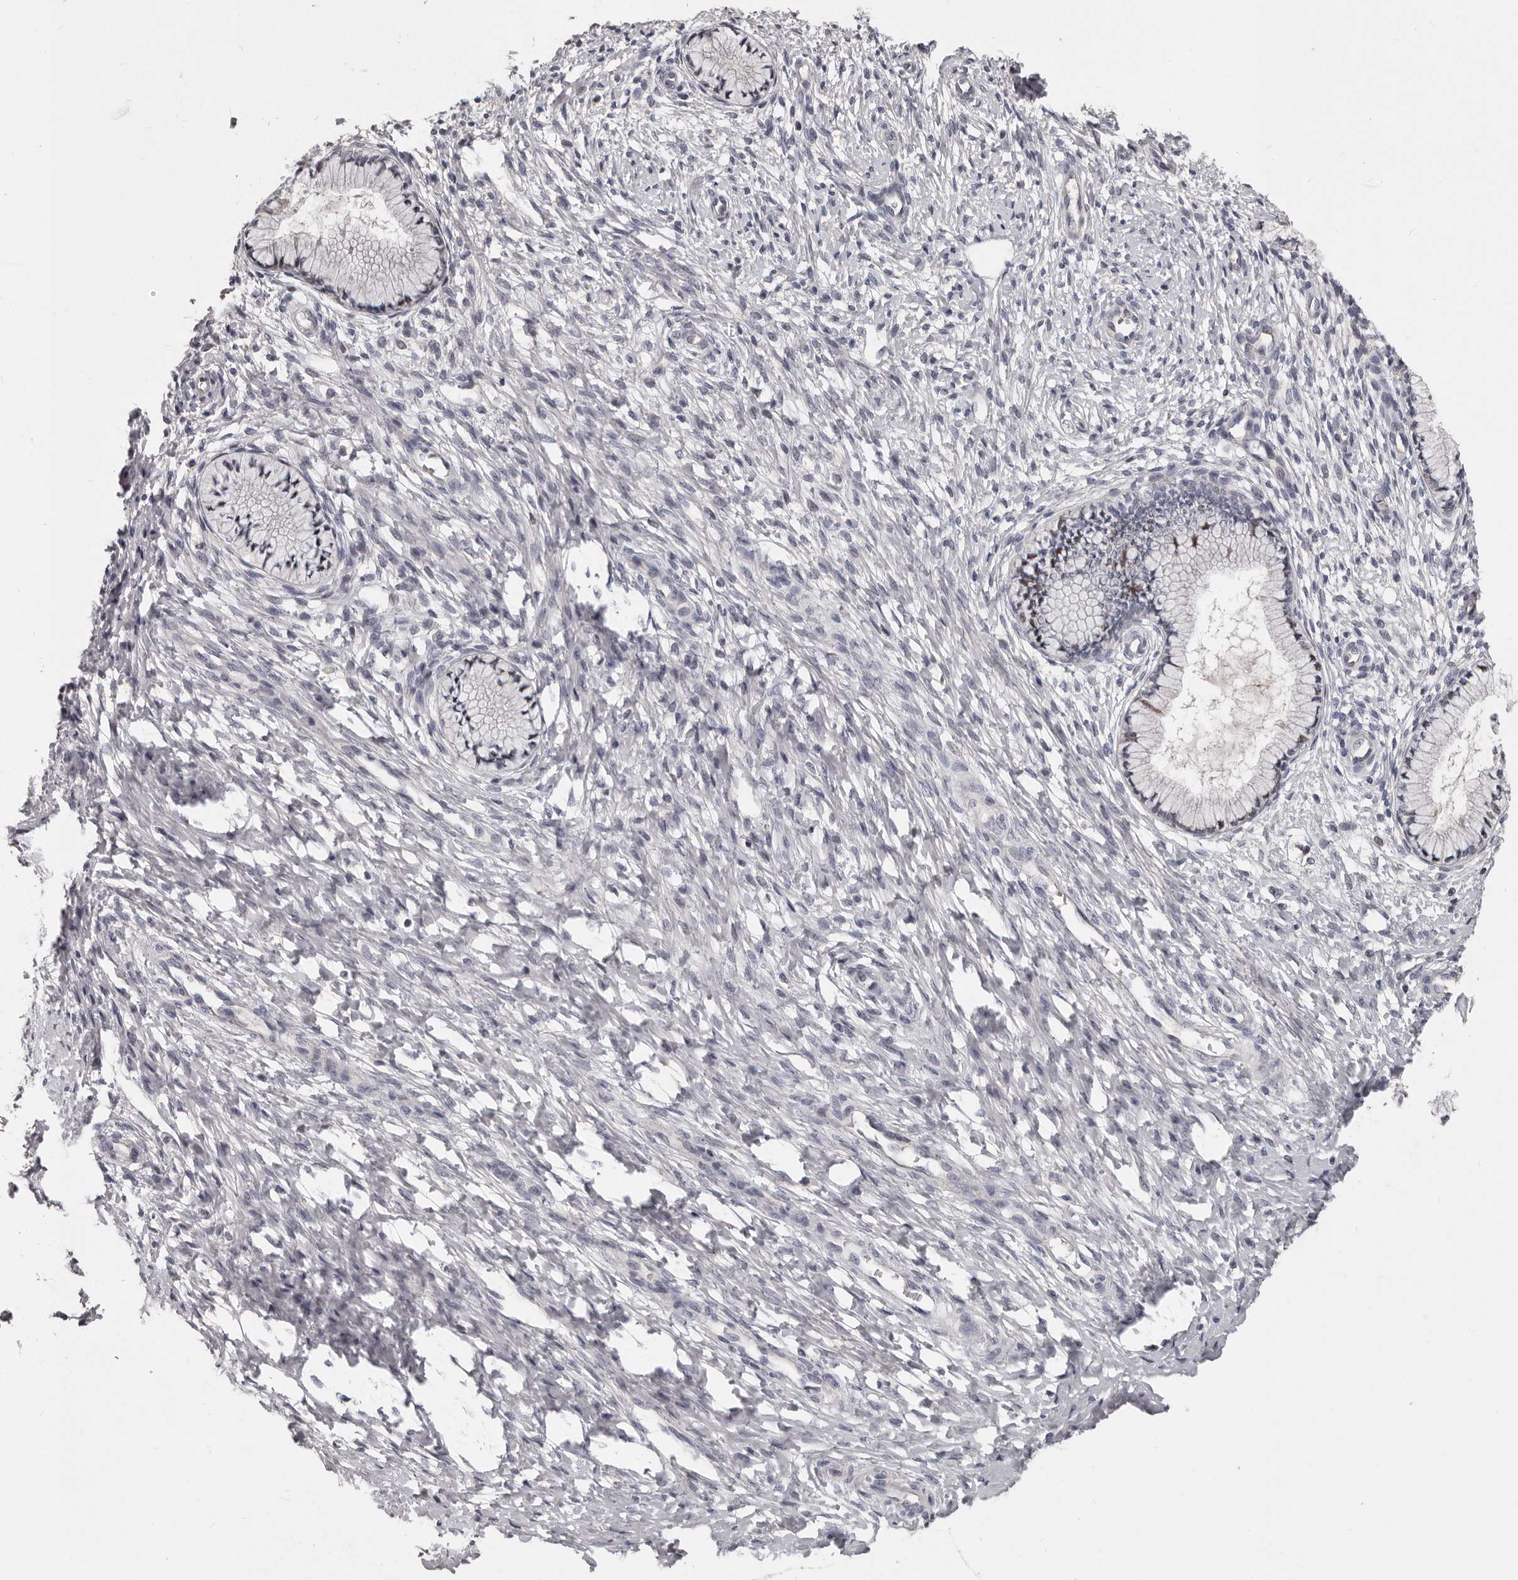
{"staining": {"intensity": "weak", "quantity": "25%-75%", "location": "cytoplasmic/membranous"}, "tissue": "cervix", "cell_type": "Glandular cells", "image_type": "normal", "snomed": [{"axis": "morphology", "description": "Normal tissue, NOS"}, {"axis": "topography", "description": "Cervix"}], "caption": "Immunohistochemical staining of benign human cervix displays 25%-75% levels of weak cytoplasmic/membranous protein expression in about 25%-75% of glandular cells.", "gene": "RNF217", "patient": {"sex": "female", "age": 36}}